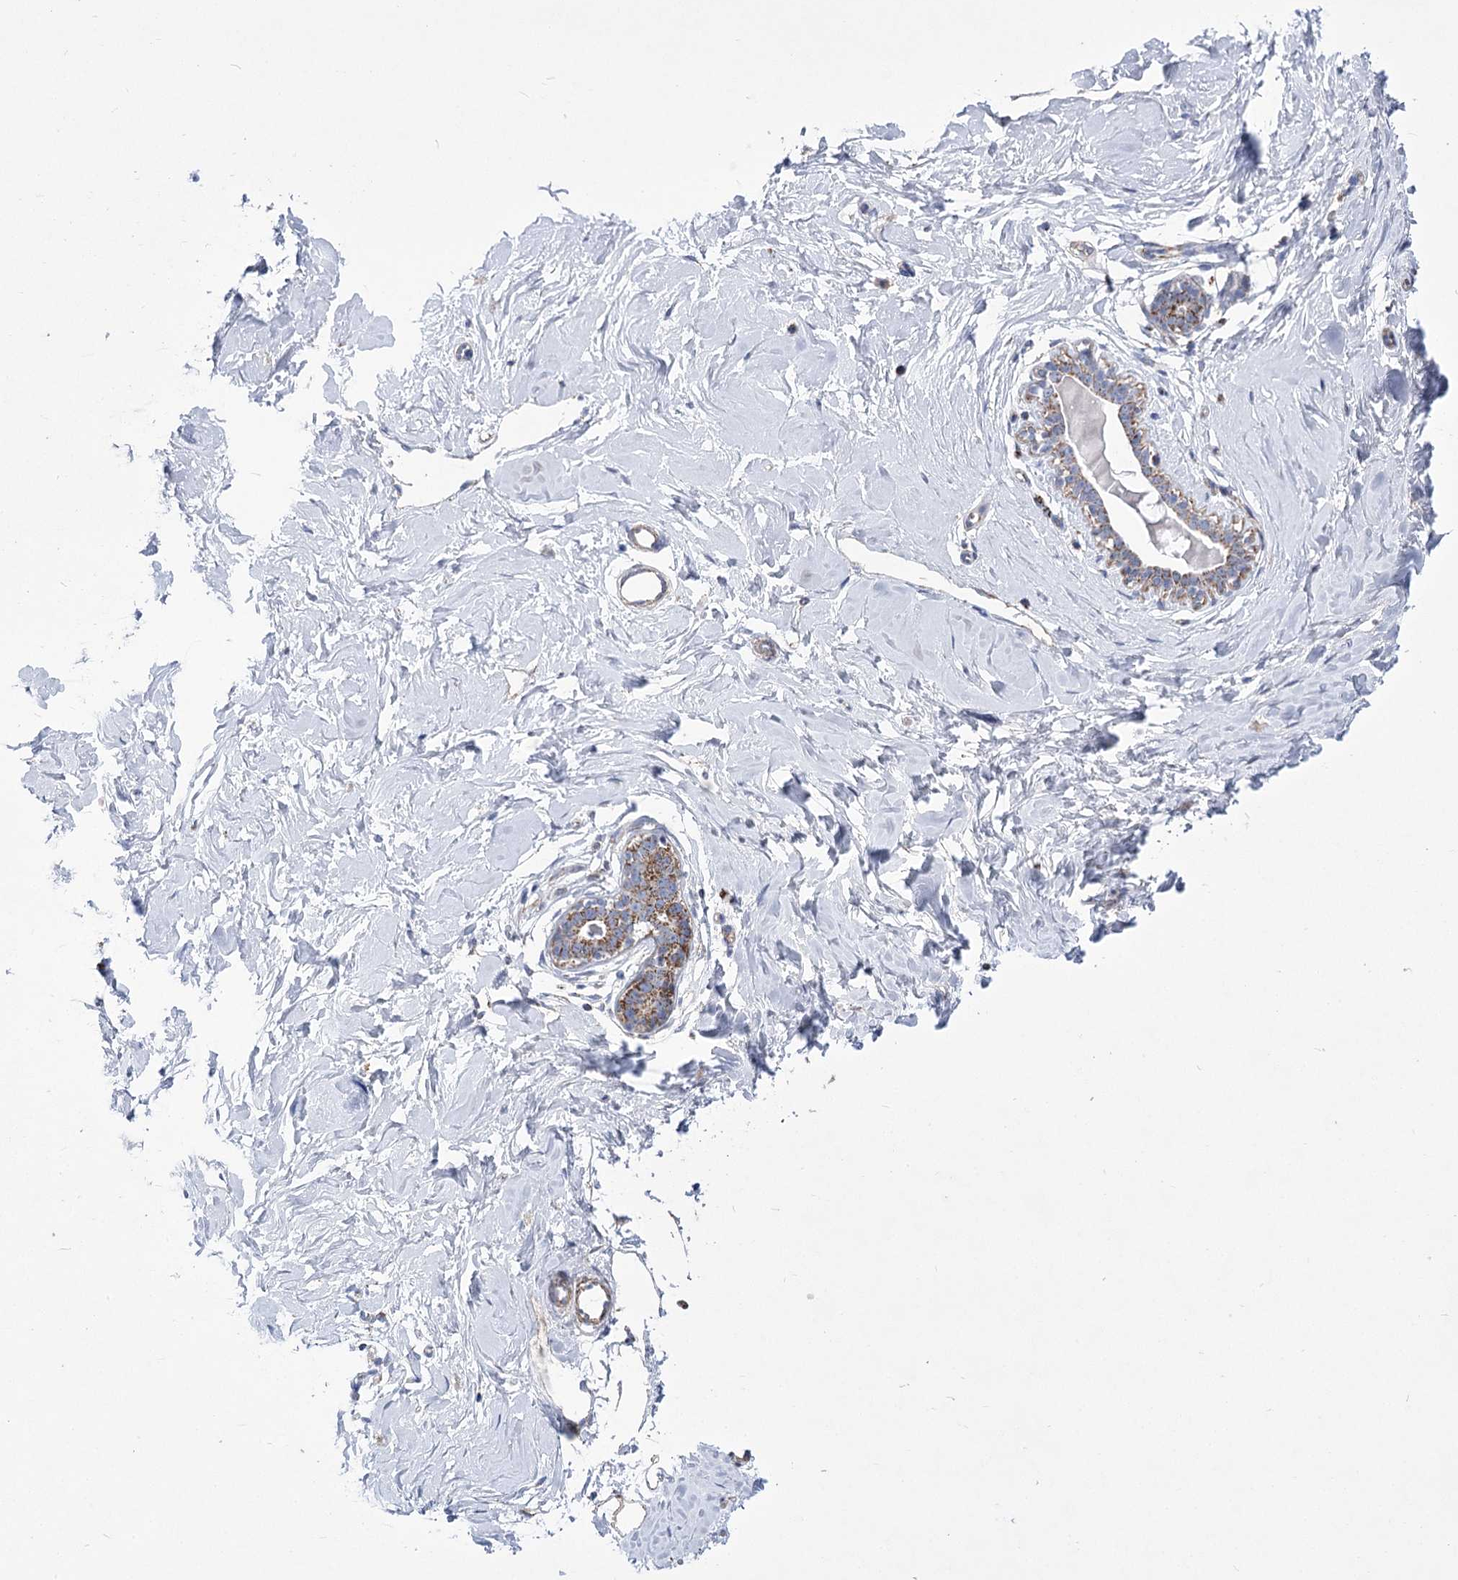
{"staining": {"intensity": "weak", "quantity": "25%-75%", "location": "cytoplasmic/membranous"}, "tissue": "breast", "cell_type": "Adipocytes", "image_type": "normal", "snomed": [{"axis": "morphology", "description": "Normal tissue, NOS"}, {"axis": "morphology", "description": "Adenoma, NOS"}, {"axis": "topography", "description": "Breast"}], "caption": "This micrograph shows unremarkable breast stained with immunohistochemistry to label a protein in brown. The cytoplasmic/membranous of adipocytes show weak positivity for the protein. Nuclei are counter-stained blue.", "gene": "PDHB", "patient": {"sex": "female", "age": 23}}